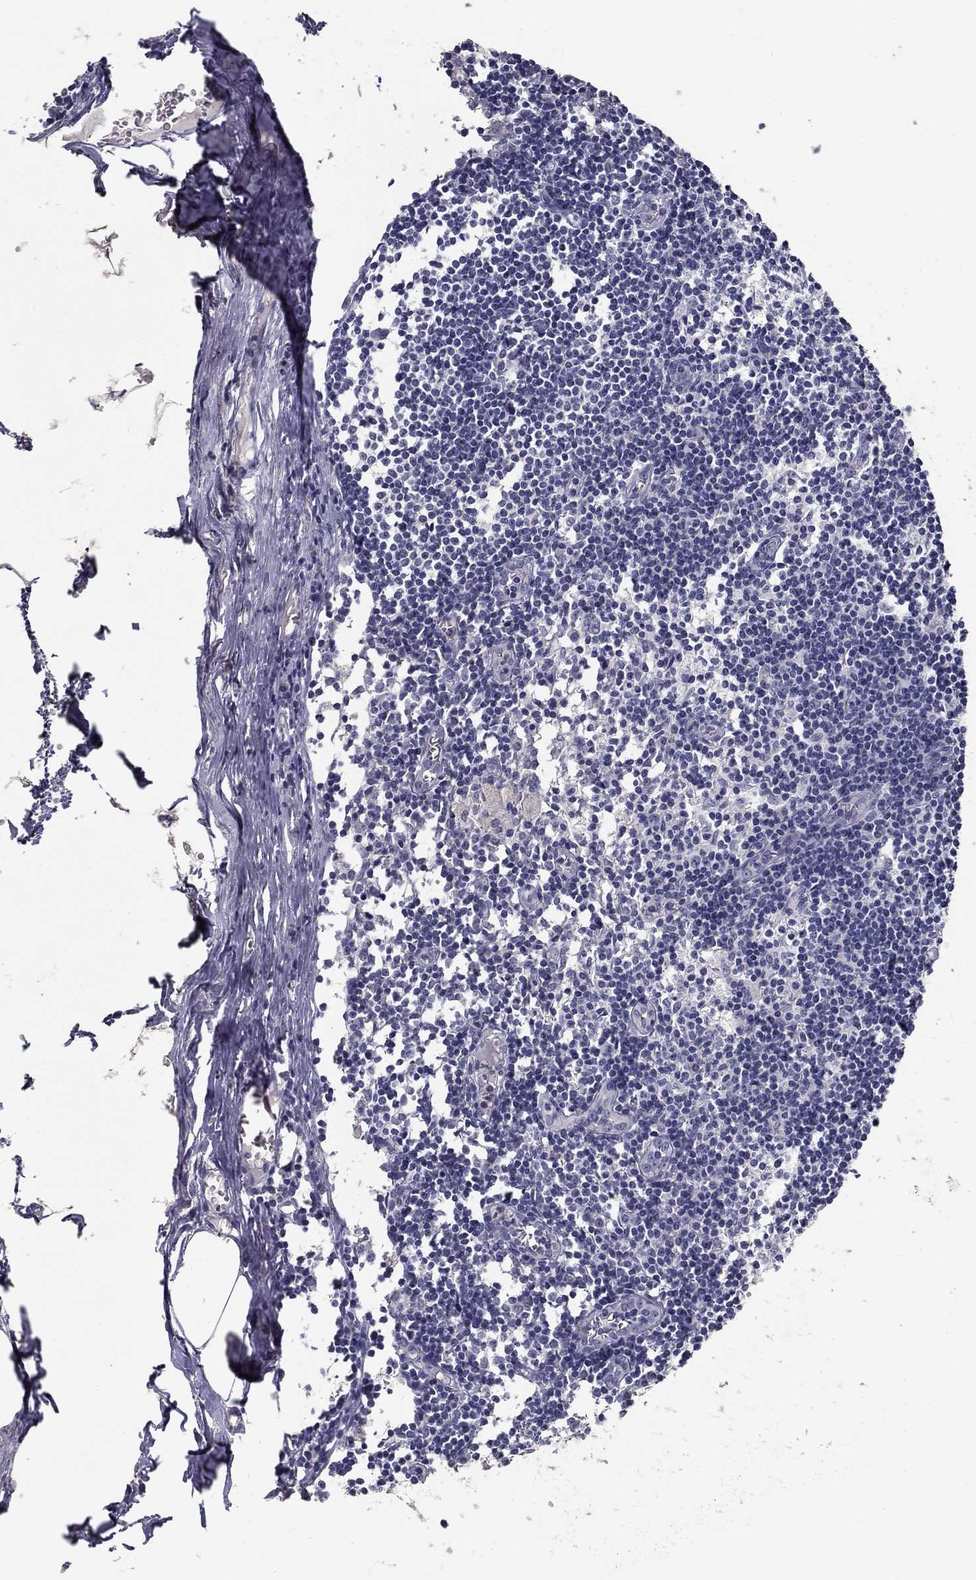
{"staining": {"intensity": "negative", "quantity": "none", "location": "none"}, "tissue": "lymph node", "cell_type": "Germinal center cells", "image_type": "normal", "snomed": [{"axis": "morphology", "description": "Normal tissue, NOS"}, {"axis": "topography", "description": "Lymph node"}], "caption": "This is an IHC image of unremarkable human lymph node. There is no expression in germinal center cells.", "gene": "POMC", "patient": {"sex": "male", "age": 59}}